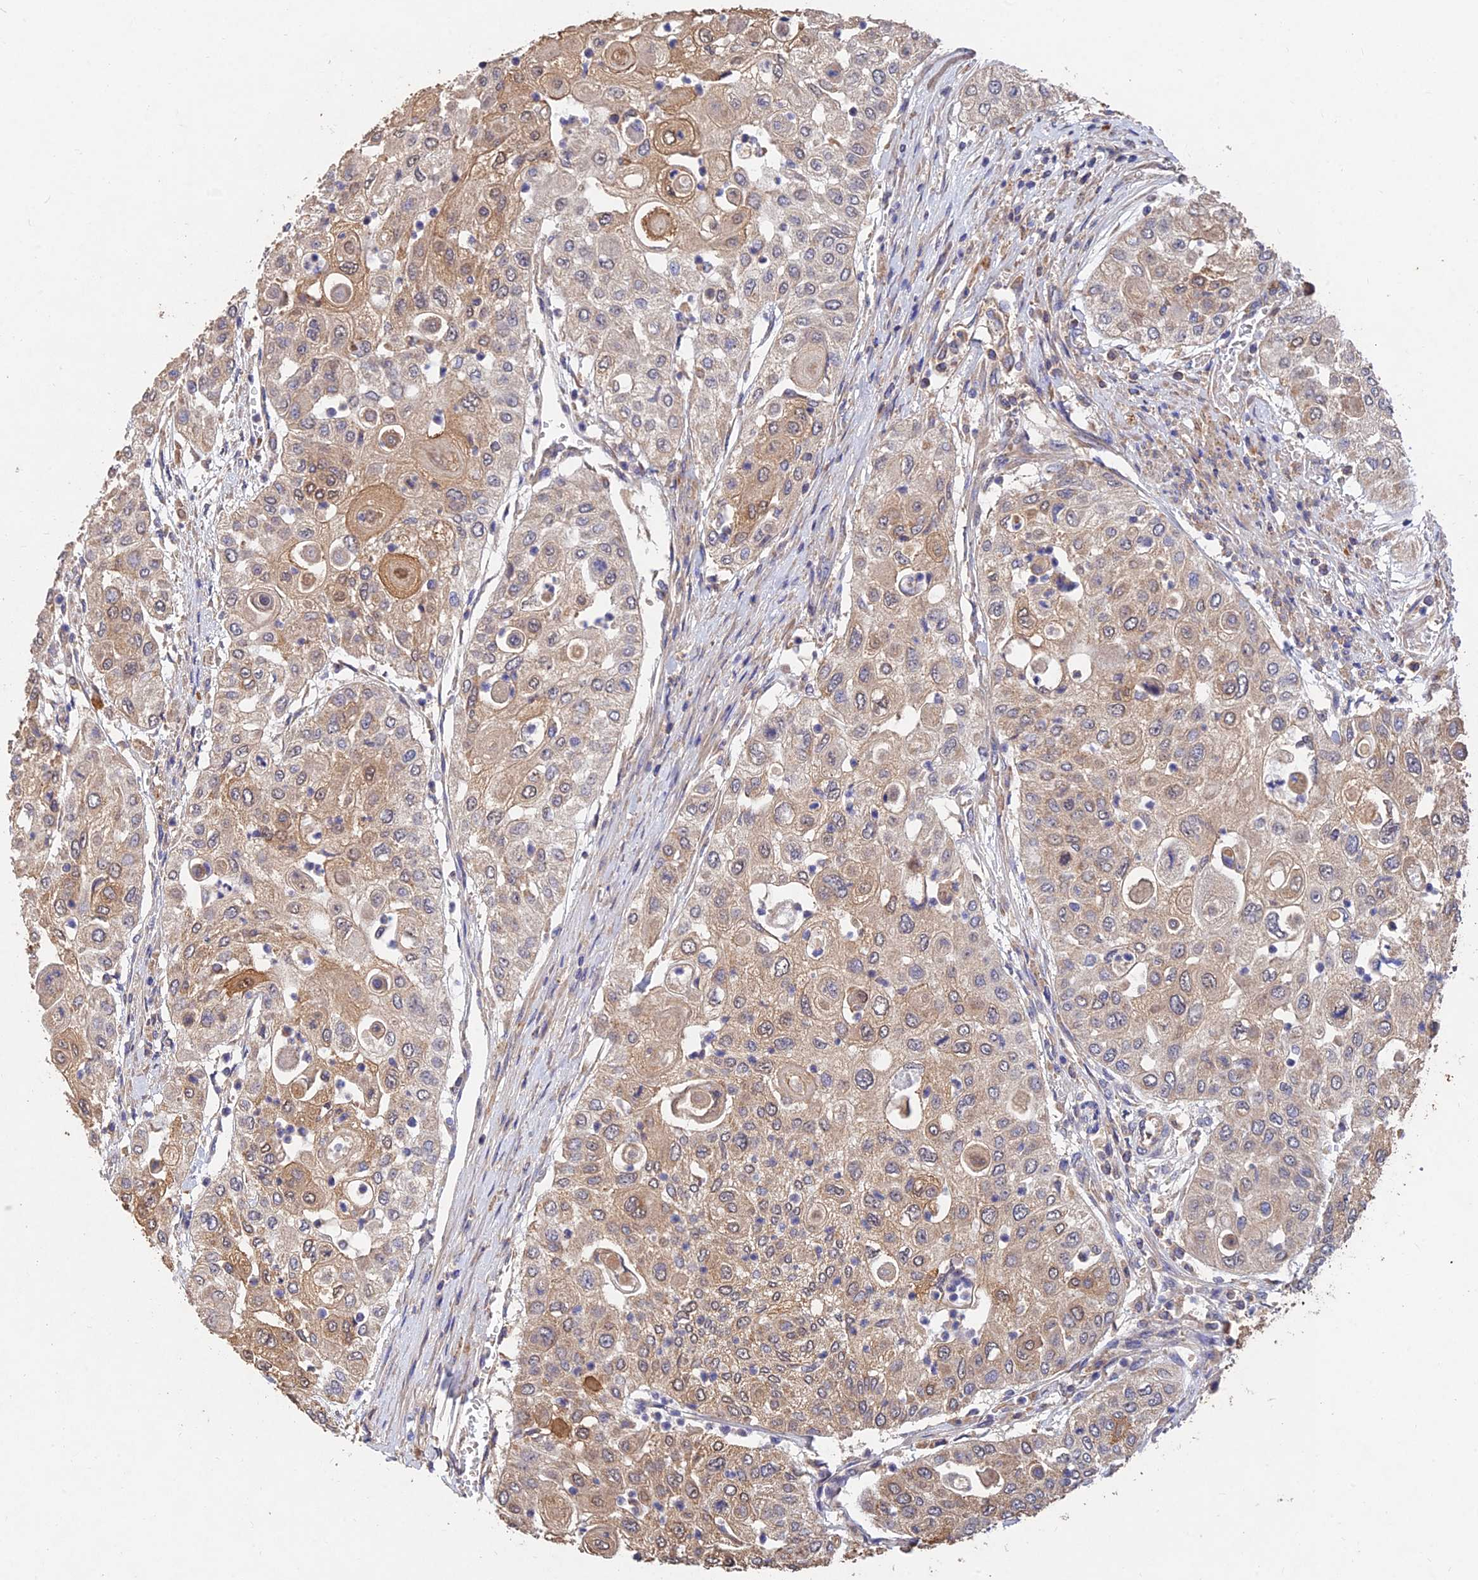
{"staining": {"intensity": "moderate", "quantity": "25%-75%", "location": "cytoplasmic/membranous"}, "tissue": "urothelial cancer", "cell_type": "Tumor cells", "image_type": "cancer", "snomed": [{"axis": "morphology", "description": "Urothelial carcinoma, High grade"}, {"axis": "topography", "description": "Urinary bladder"}], "caption": "A medium amount of moderate cytoplasmic/membranous positivity is seen in approximately 25%-75% of tumor cells in urothelial cancer tissue. The staining was performed using DAB (3,3'-diaminobenzidine) to visualize the protein expression in brown, while the nuclei were stained in blue with hematoxylin (Magnification: 20x).", "gene": "SLC38A11", "patient": {"sex": "female", "age": 79}}